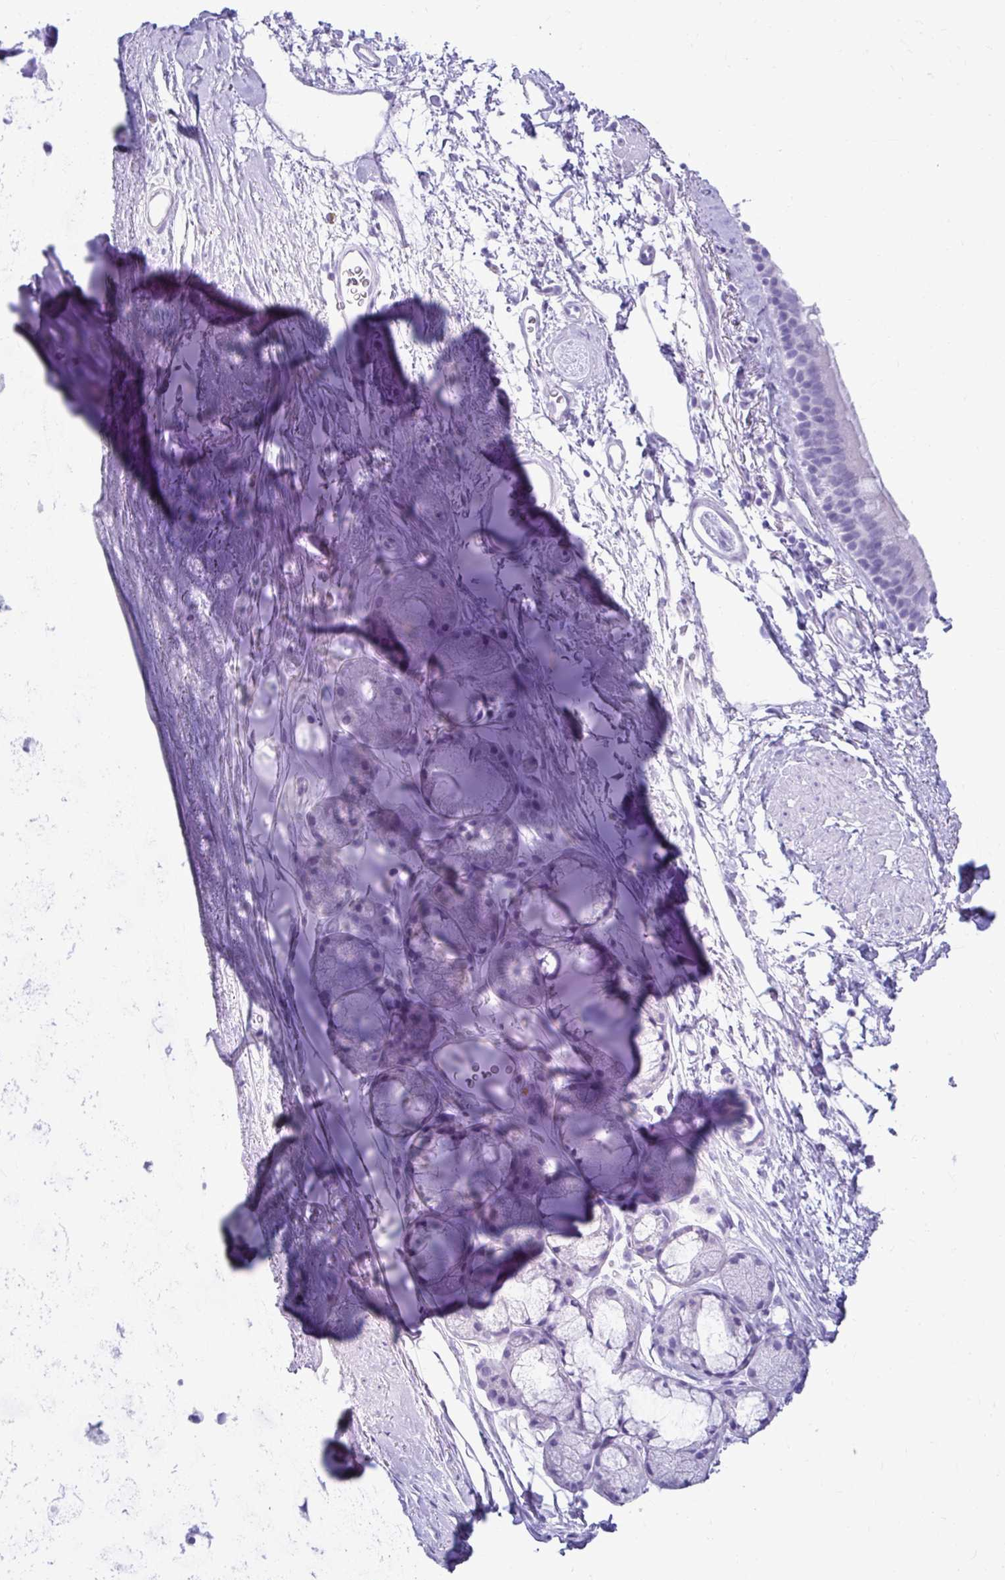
{"staining": {"intensity": "negative", "quantity": "none", "location": "none"}, "tissue": "adipose tissue", "cell_type": "Adipocytes", "image_type": "normal", "snomed": [{"axis": "morphology", "description": "Normal tissue, NOS"}, {"axis": "topography", "description": "Lymph node"}, {"axis": "topography", "description": "Cartilage tissue"}, {"axis": "topography", "description": "Bronchus"}], "caption": "Adipocytes are negative for brown protein staining in benign adipose tissue. The staining was performed using DAB (3,3'-diaminobenzidine) to visualize the protein expression in brown, while the nuclei were stained in blue with hematoxylin (Magnification: 20x).", "gene": "ATP4B", "patient": {"sex": "female", "age": 70}}